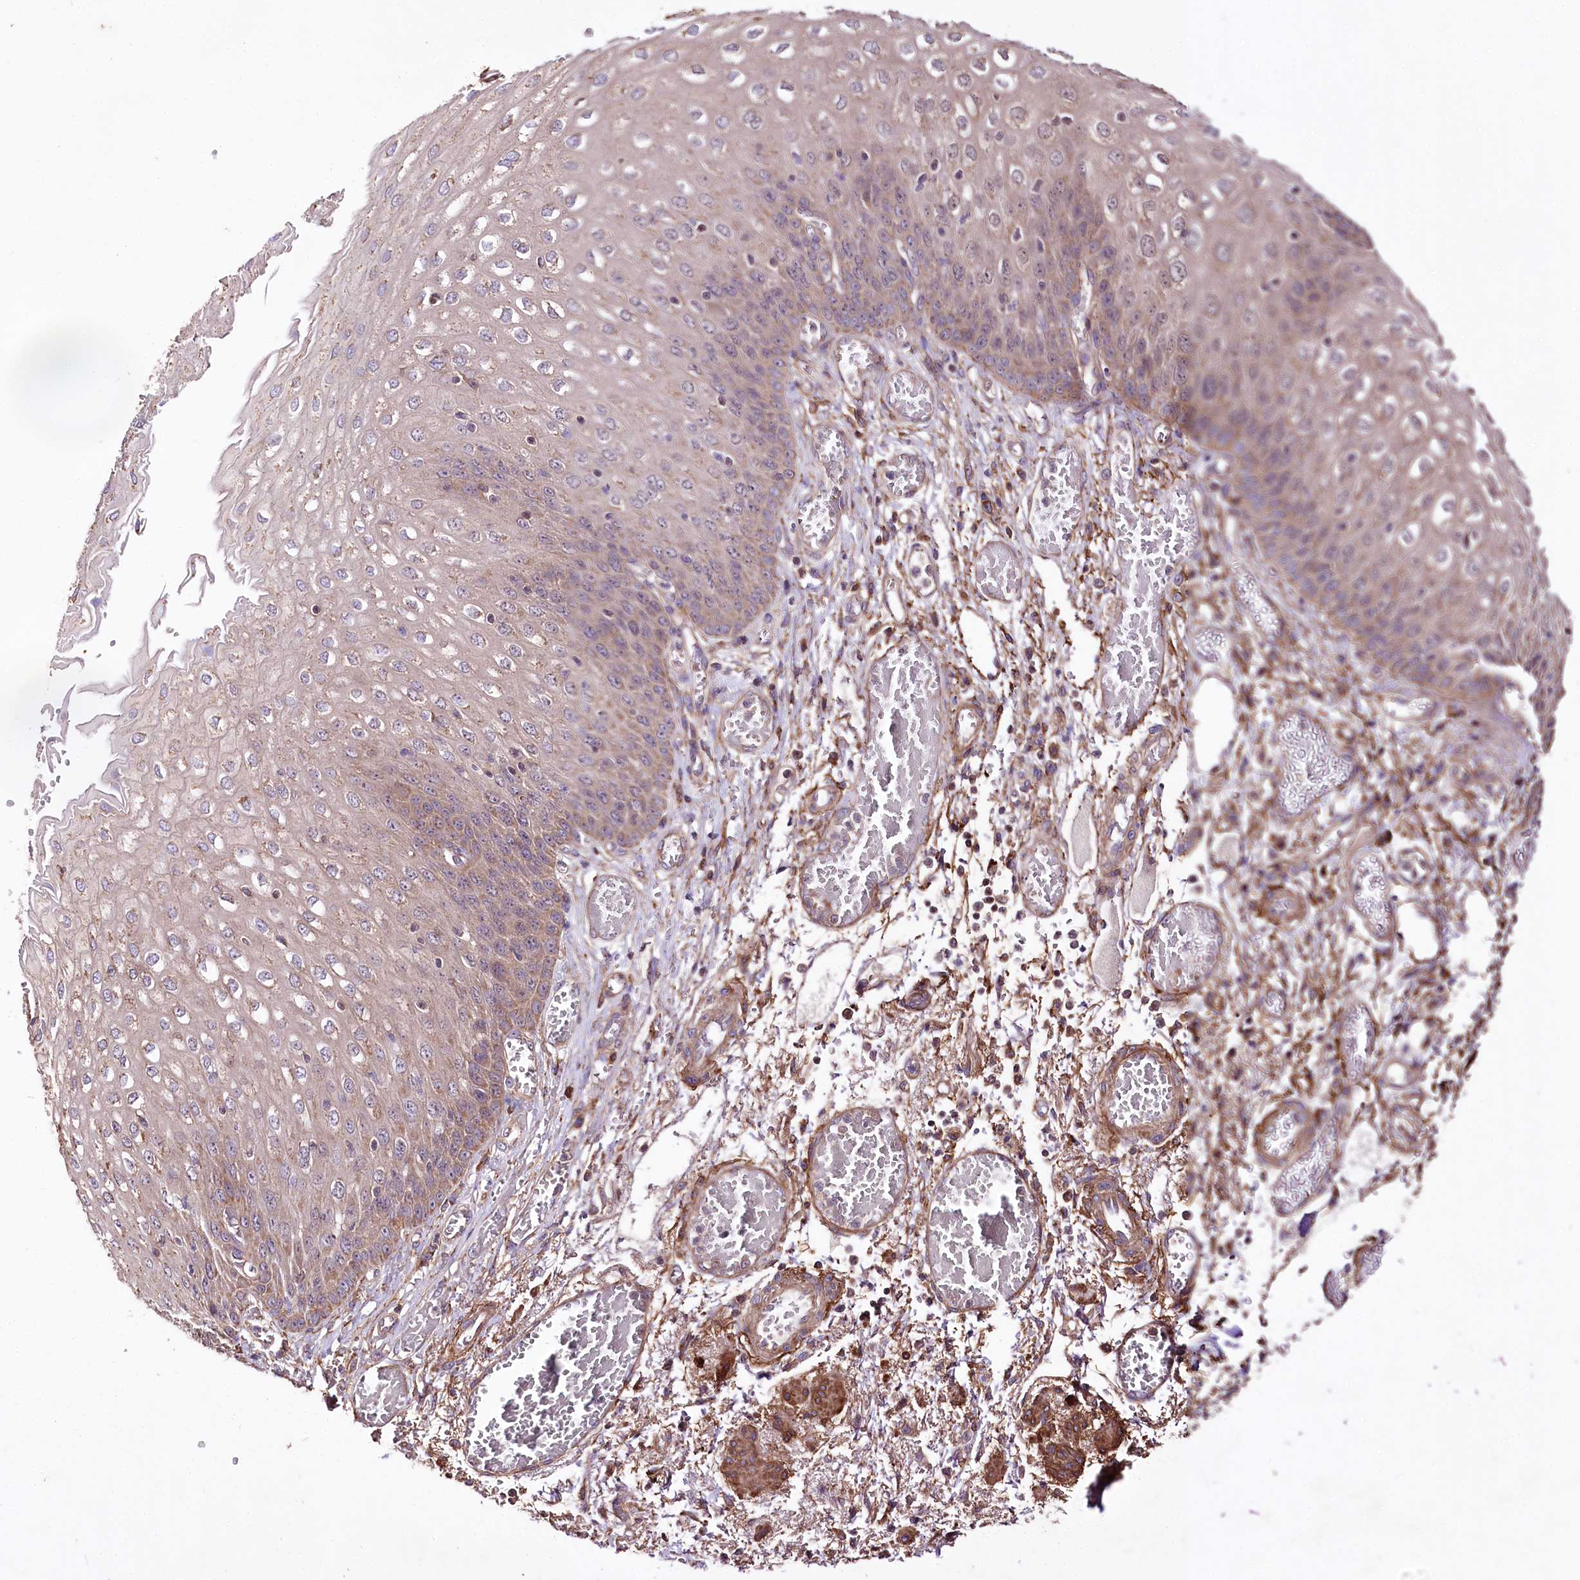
{"staining": {"intensity": "moderate", "quantity": "25%-75%", "location": "cytoplasmic/membranous"}, "tissue": "esophagus", "cell_type": "Squamous epithelial cells", "image_type": "normal", "snomed": [{"axis": "morphology", "description": "Normal tissue, NOS"}, {"axis": "topography", "description": "Esophagus"}], "caption": "Immunohistochemical staining of normal human esophagus reveals 25%-75% levels of moderate cytoplasmic/membranous protein expression in approximately 25%-75% of squamous epithelial cells. (DAB (3,3'-diaminobenzidine) IHC with brightfield microscopy, high magnification).", "gene": "WWC1", "patient": {"sex": "male", "age": 81}}